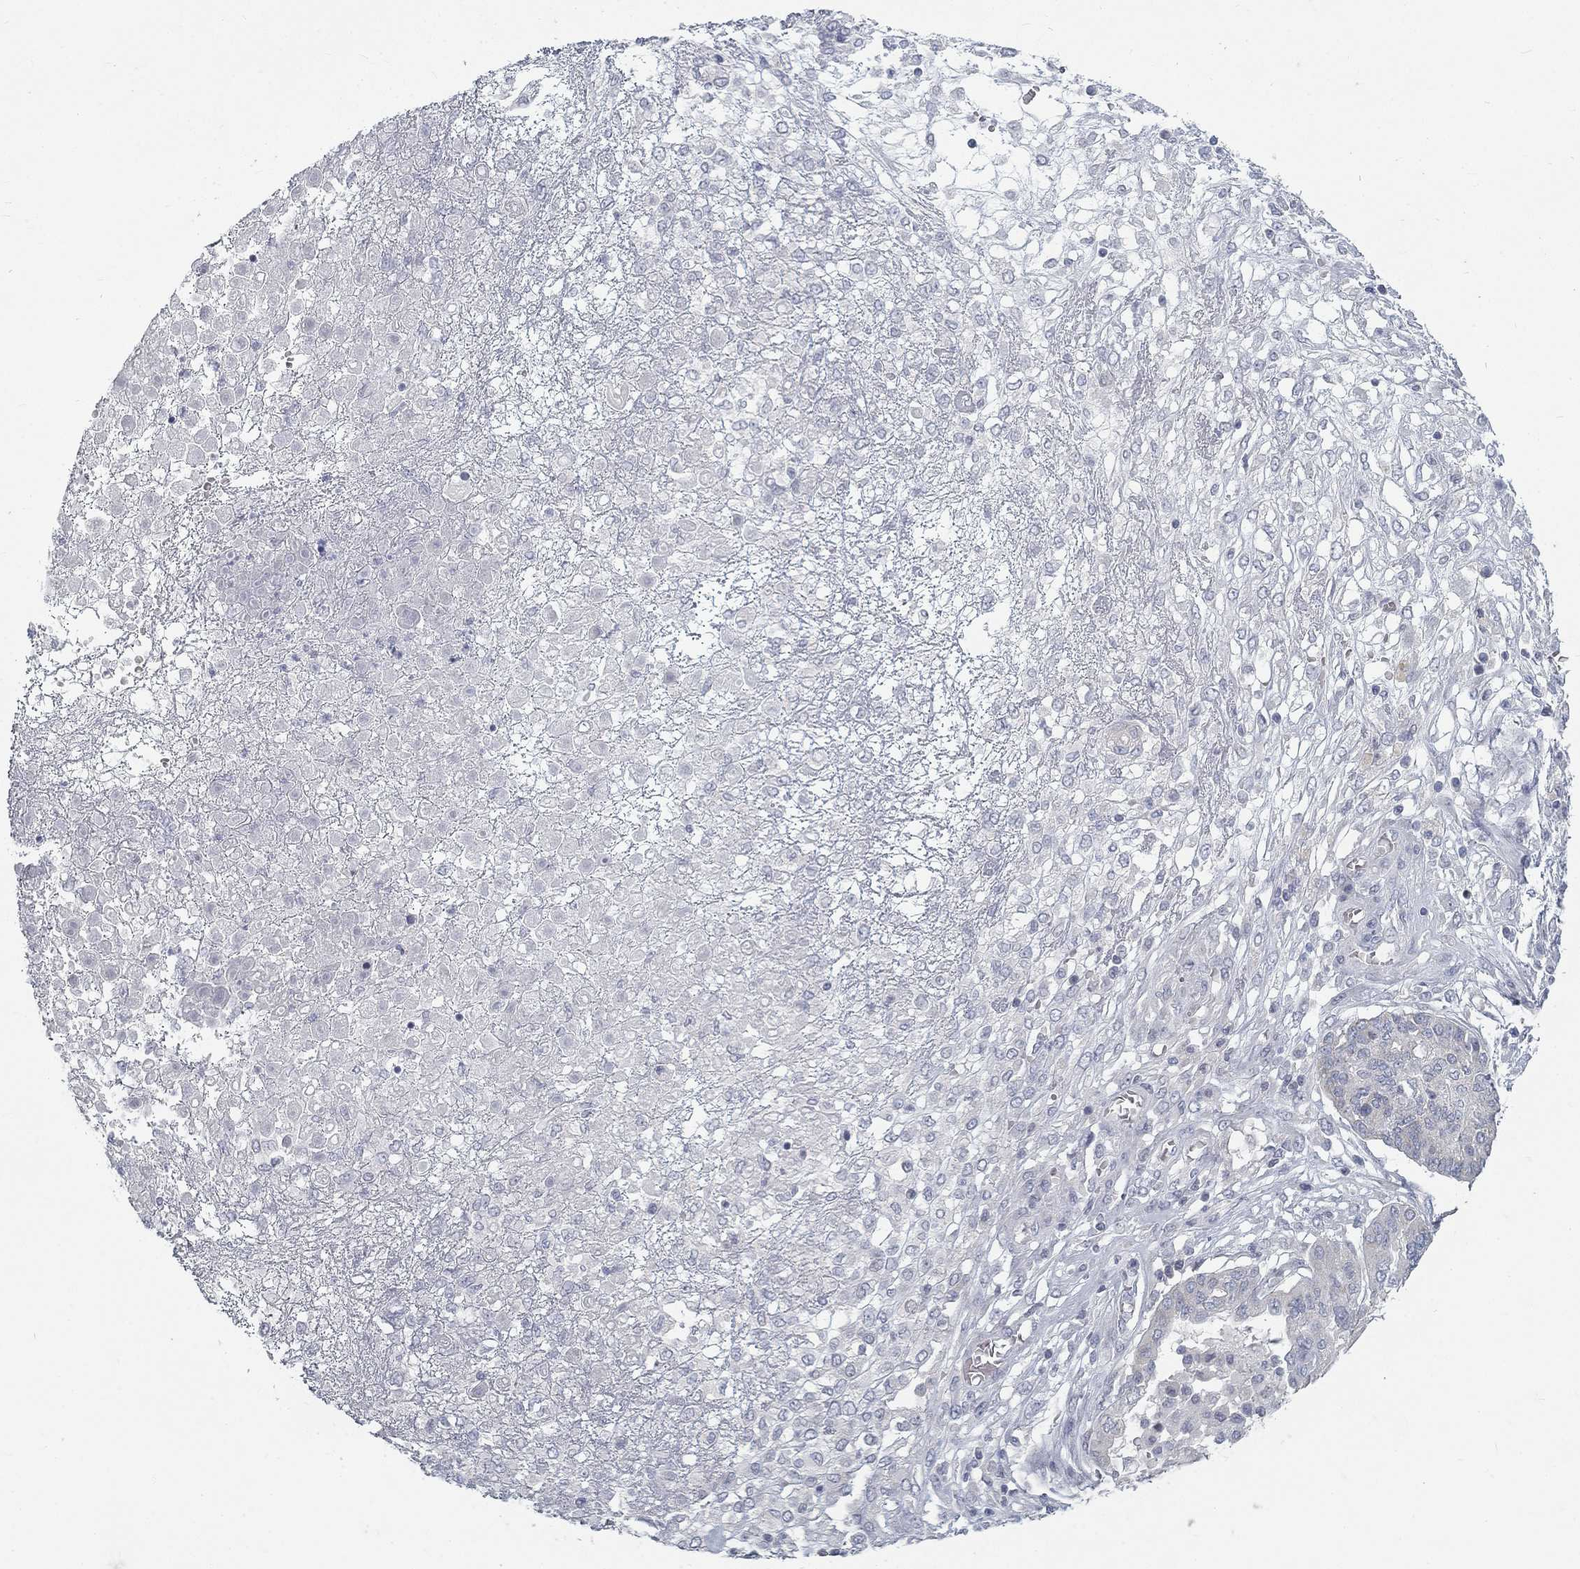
{"staining": {"intensity": "negative", "quantity": "none", "location": "none"}, "tissue": "ovarian cancer", "cell_type": "Tumor cells", "image_type": "cancer", "snomed": [{"axis": "morphology", "description": "Cystadenocarcinoma, serous, NOS"}, {"axis": "topography", "description": "Ovary"}], "caption": "Immunohistochemistry (IHC) photomicrograph of neoplastic tissue: serous cystadenocarcinoma (ovarian) stained with DAB (3,3'-diaminobenzidine) exhibits no significant protein staining in tumor cells.", "gene": "ATP1A3", "patient": {"sex": "female", "age": 67}}